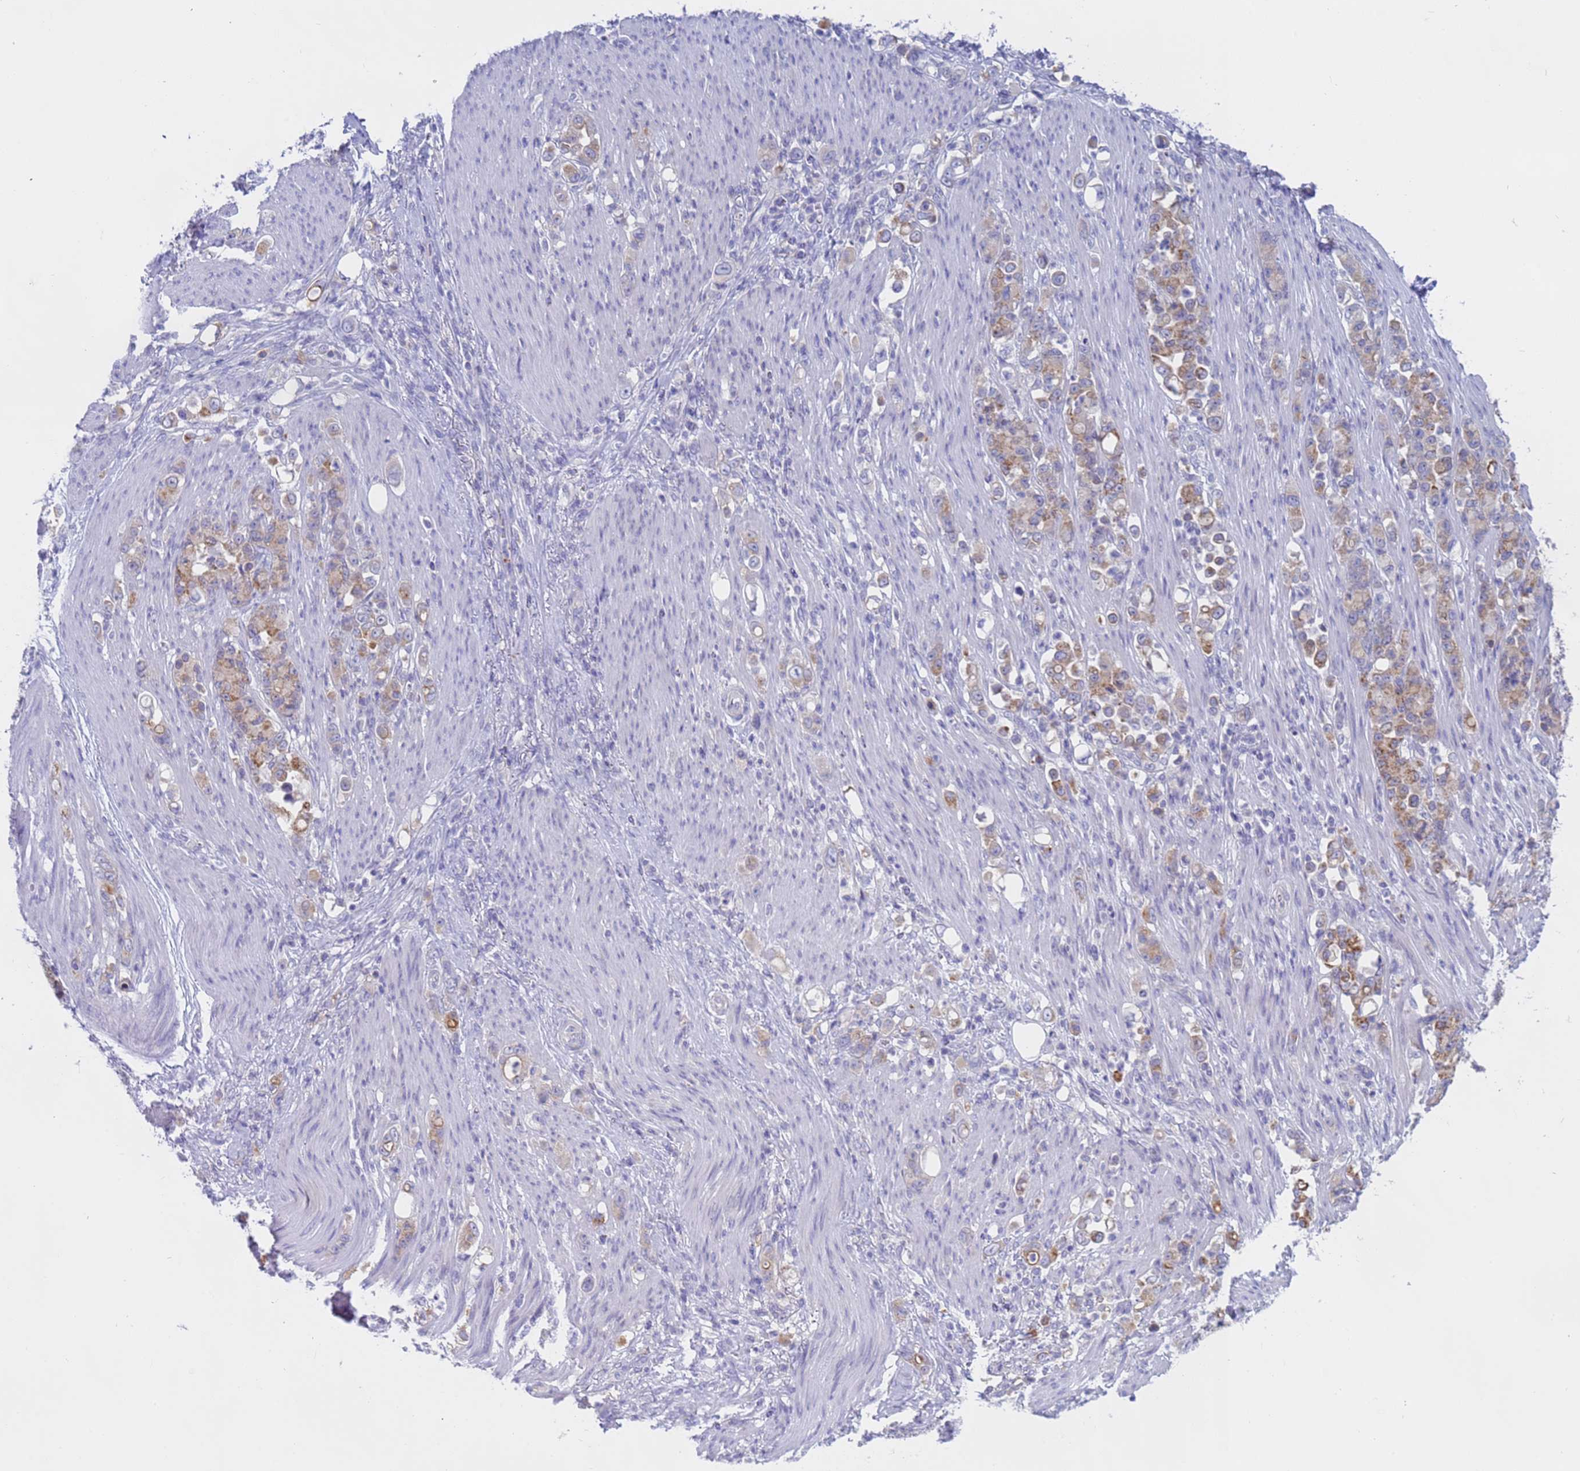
{"staining": {"intensity": "weak", "quantity": ">75%", "location": "cytoplasmic/membranous"}, "tissue": "stomach cancer", "cell_type": "Tumor cells", "image_type": "cancer", "snomed": [{"axis": "morphology", "description": "Normal tissue, NOS"}, {"axis": "morphology", "description": "Adenocarcinoma, NOS"}, {"axis": "topography", "description": "Stomach"}], "caption": "Stomach adenocarcinoma stained with a brown dye displays weak cytoplasmic/membranous positive expression in approximately >75% of tumor cells.", "gene": "CAPN7", "patient": {"sex": "female", "age": 79}}